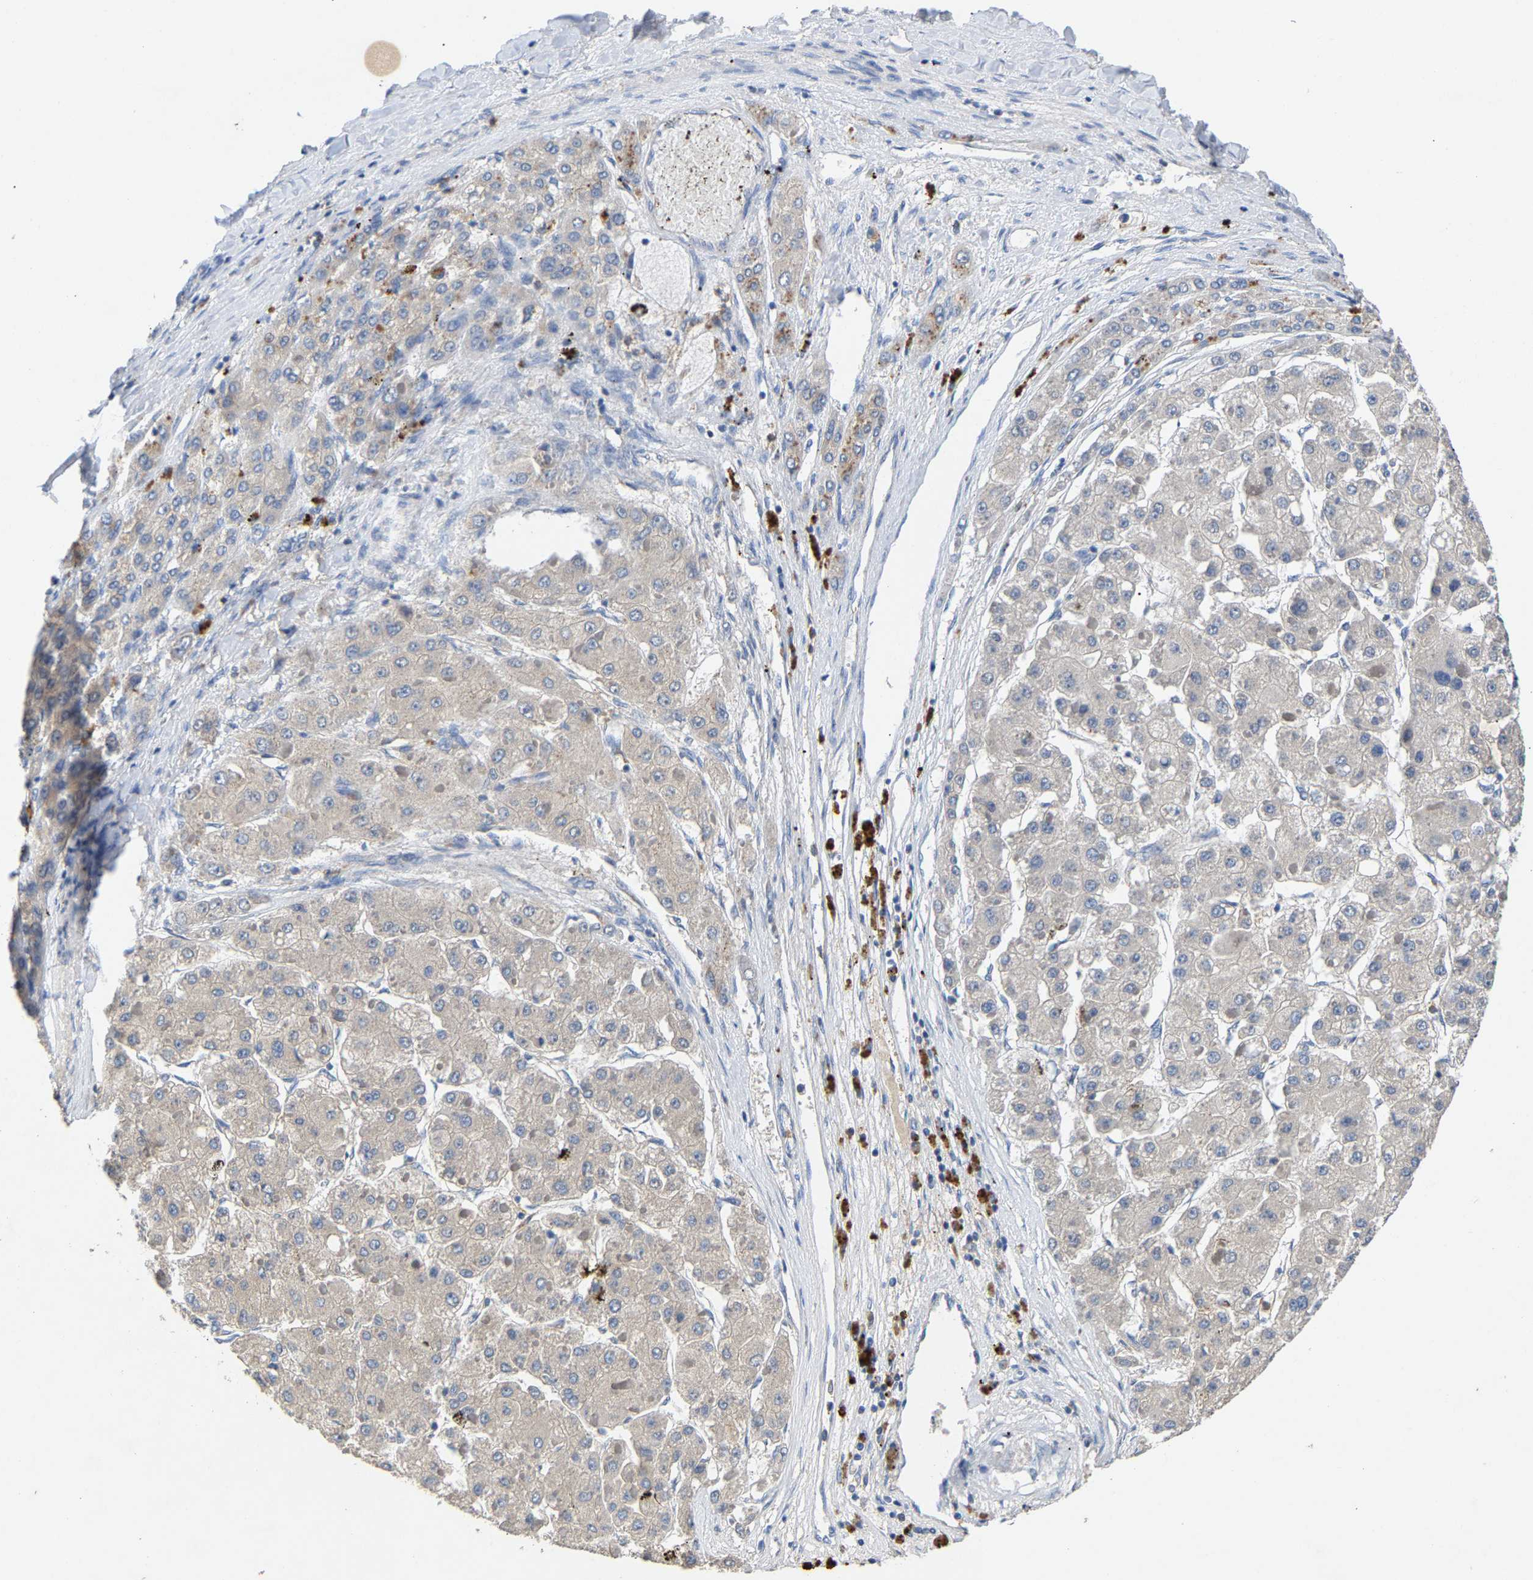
{"staining": {"intensity": "negative", "quantity": "none", "location": "none"}, "tissue": "liver cancer", "cell_type": "Tumor cells", "image_type": "cancer", "snomed": [{"axis": "morphology", "description": "Carcinoma, Hepatocellular, NOS"}, {"axis": "topography", "description": "Liver"}], "caption": "Tumor cells show no significant protein staining in liver cancer. Nuclei are stained in blue.", "gene": "CCDC171", "patient": {"sex": "female", "age": 73}}